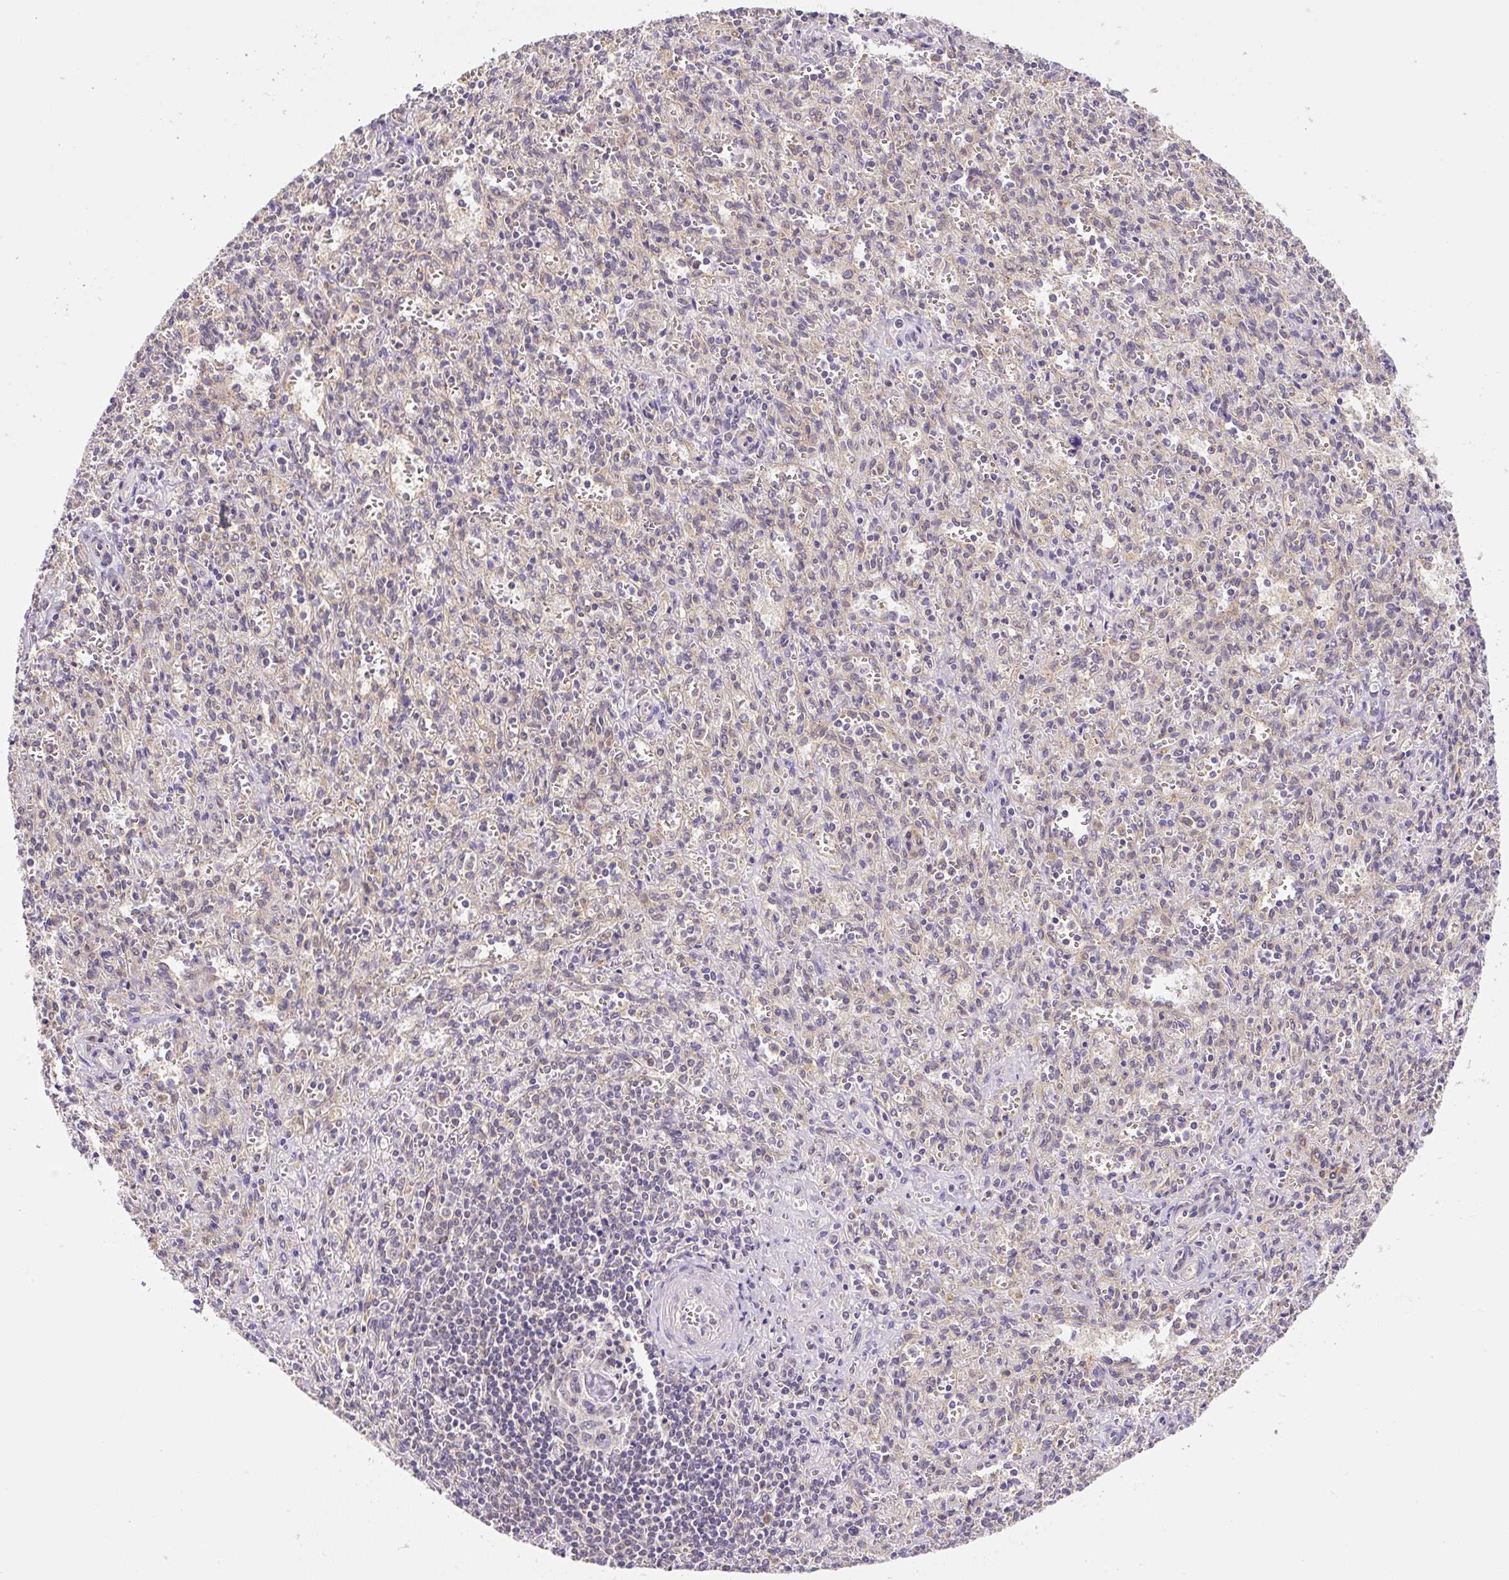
{"staining": {"intensity": "negative", "quantity": "none", "location": "none"}, "tissue": "spleen", "cell_type": "Cells in red pulp", "image_type": "normal", "snomed": [{"axis": "morphology", "description": "Normal tissue, NOS"}, {"axis": "topography", "description": "Spleen"}], "caption": "IHC of benign spleen displays no expression in cells in red pulp. (IHC, brightfield microscopy, high magnification).", "gene": "PLA2G4A", "patient": {"sex": "female", "age": 26}}